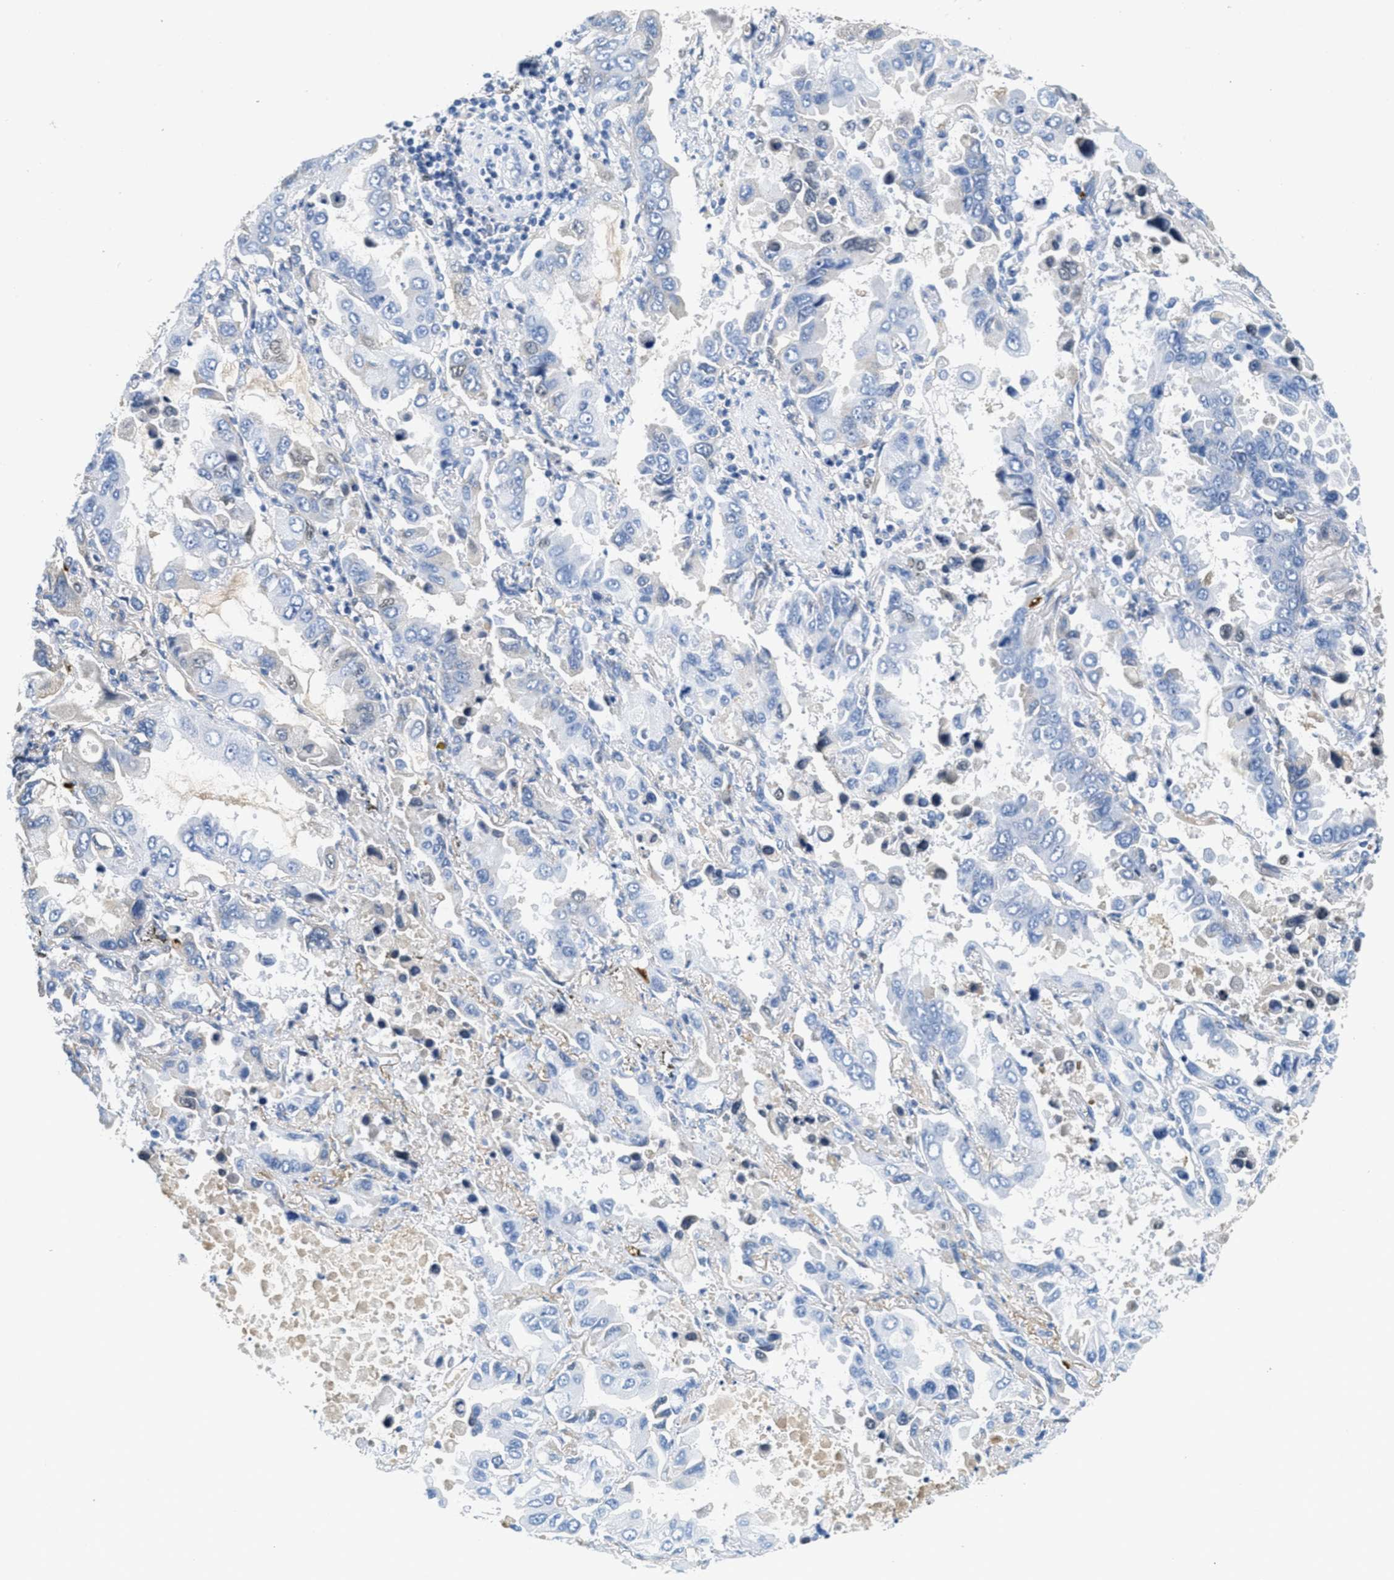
{"staining": {"intensity": "negative", "quantity": "none", "location": "none"}, "tissue": "lung cancer", "cell_type": "Tumor cells", "image_type": "cancer", "snomed": [{"axis": "morphology", "description": "Adenocarcinoma, NOS"}, {"axis": "topography", "description": "Lung"}], "caption": "Immunohistochemistry micrograph of neoplastic tissue: human lung adenocarcinoma stained with DAB reveals no significant protein positivity in tumor cells.", "gene": "SERPINA1", "patient": {"sex": "male", "age": 64}}